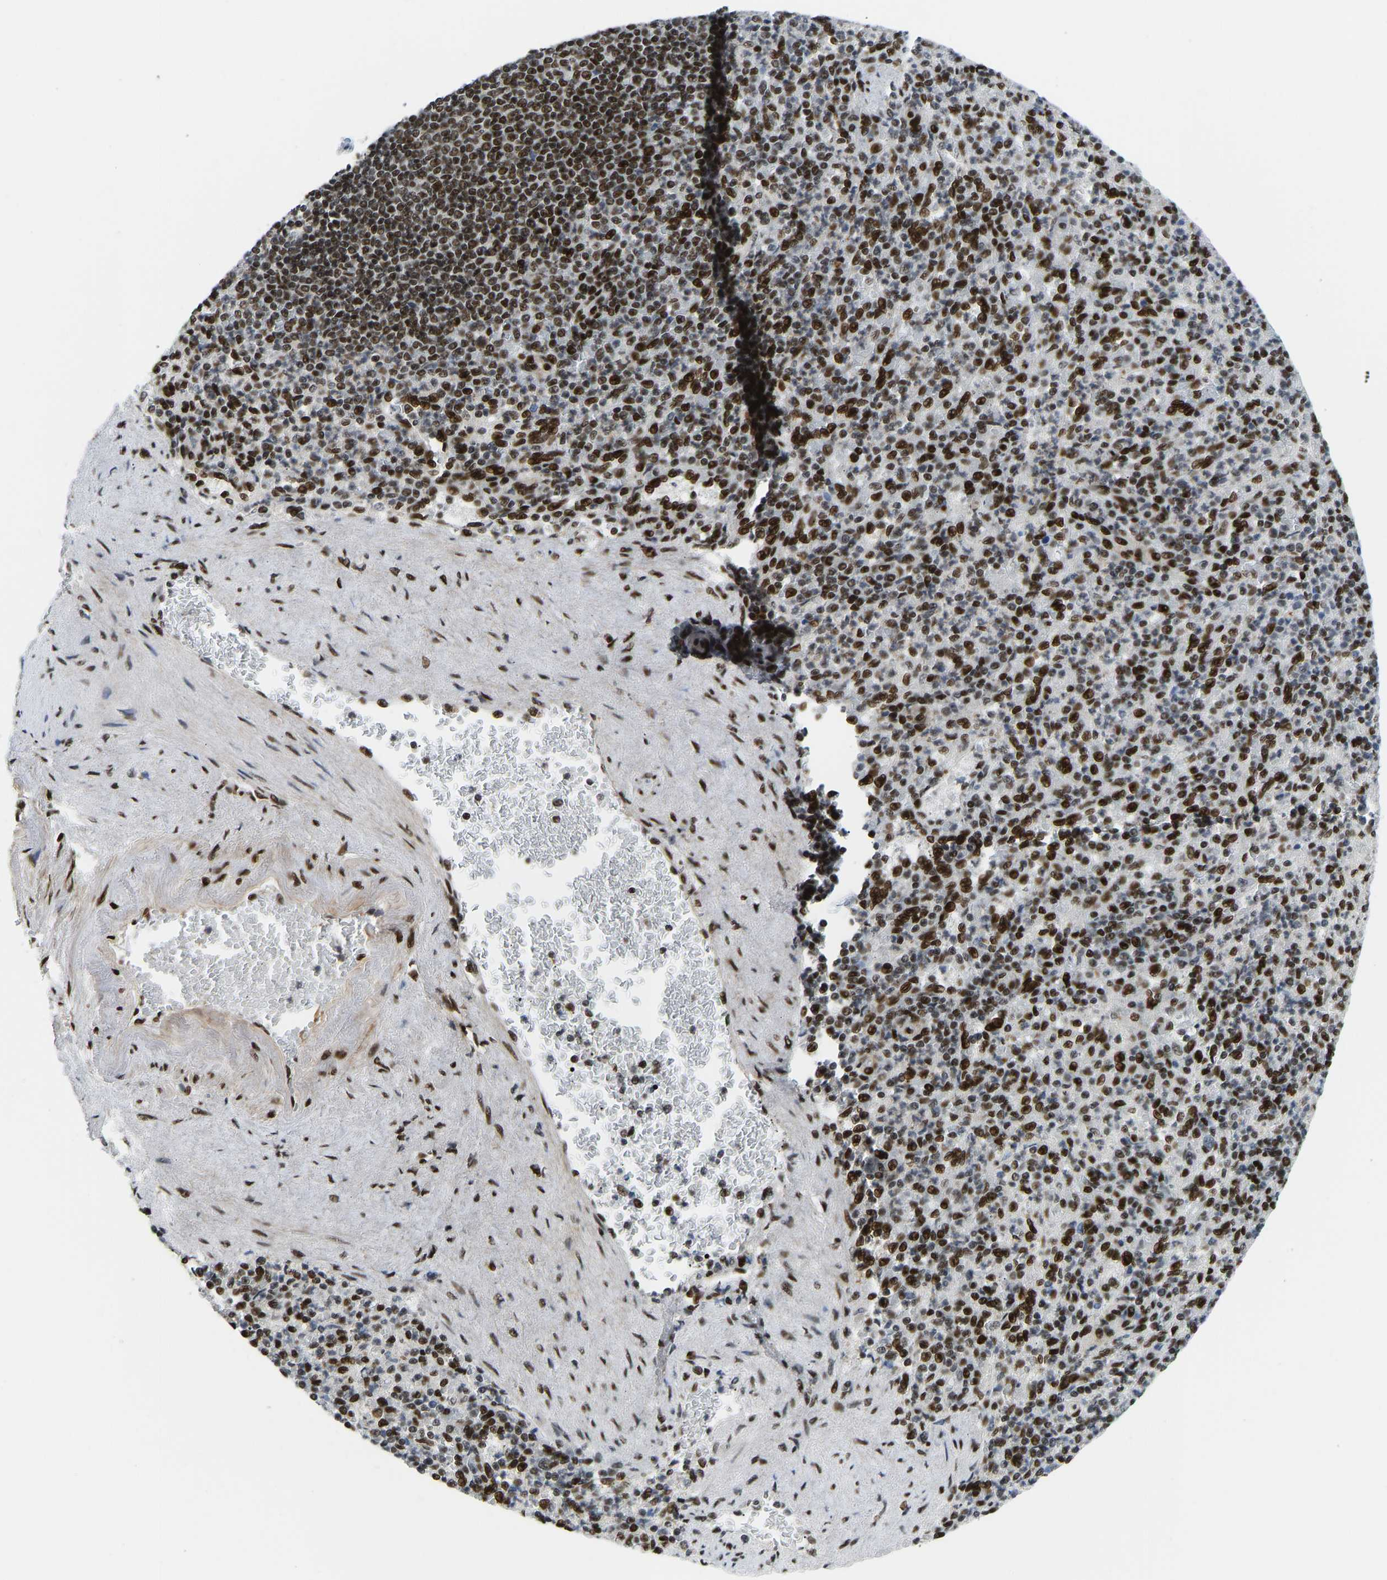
{"staining": {"intensity": "strong", "quantity": "25%-75%", "location": "nuclear"}, "tissue": "spleen", "cell_type": "Cells in red pulp", "image_type": "normal", "snomed": [{"axis": "morphology", "description": "Normal tissue, NOS"}, {"axis": "topography", "description": "Spleen"}], "caption": "The photomicrograph displays staining of benign spleen, revealing strong nuclear protein staining (brown color) within cells in red pulp.", "gene": "FOXK1", "patient": {"sex": "female", "age": 74}}